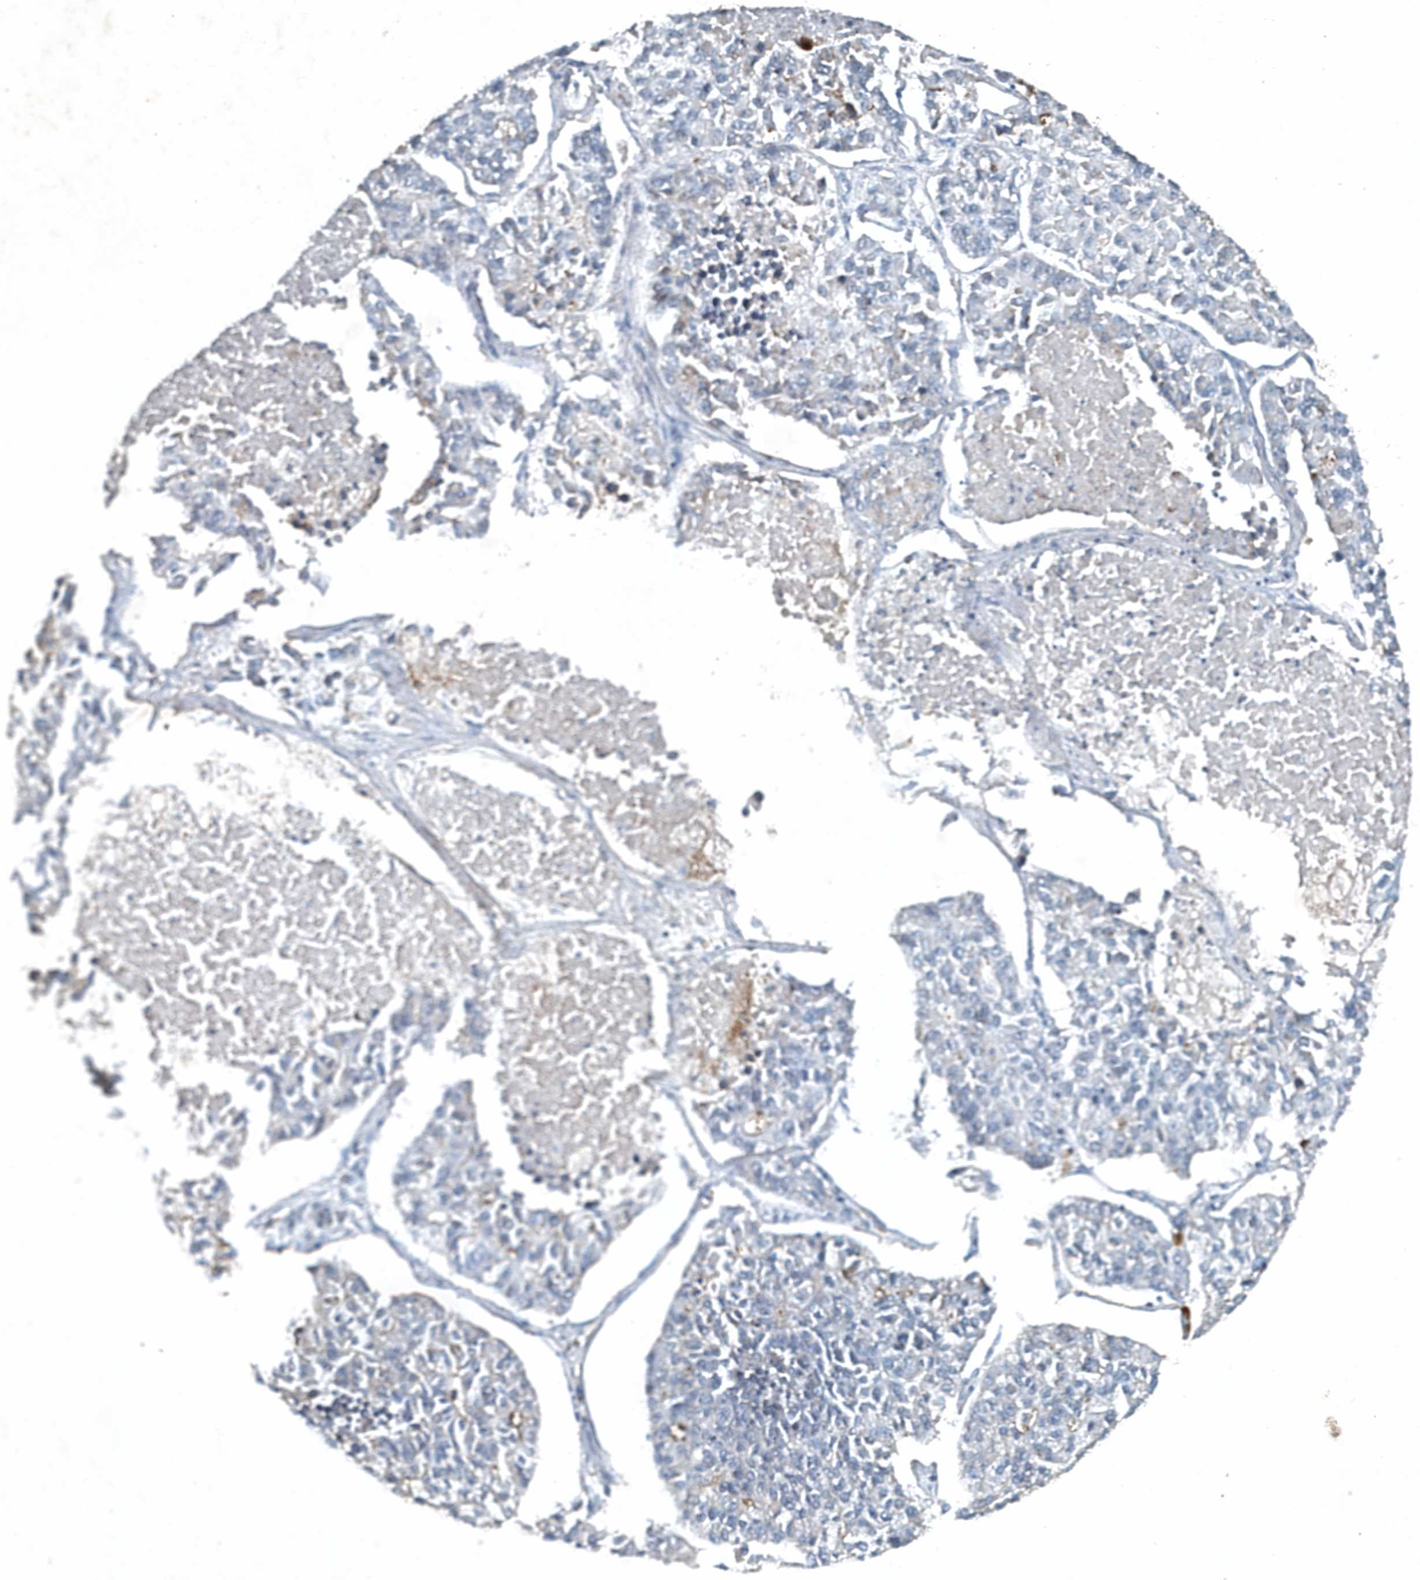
{"staining": {"intensity": "negative", "quantity": "none", "location": "none"}, "tissue": "lung cancer", "cell_type": "Tumor cells", "image_type": "cancer", "snomed": [{"axis": "morphology", "description": "Adenocarcinoma, NOS"}, {"axis": "topography", "description": "Lung"}], "caption": "High power microscopy histopathology image of an IHC micrograph of lung cancer, revealing no significant positivity in tumor cells.", "gene": "SCFD2", "patient": {"sex": "male", "age": 49}}